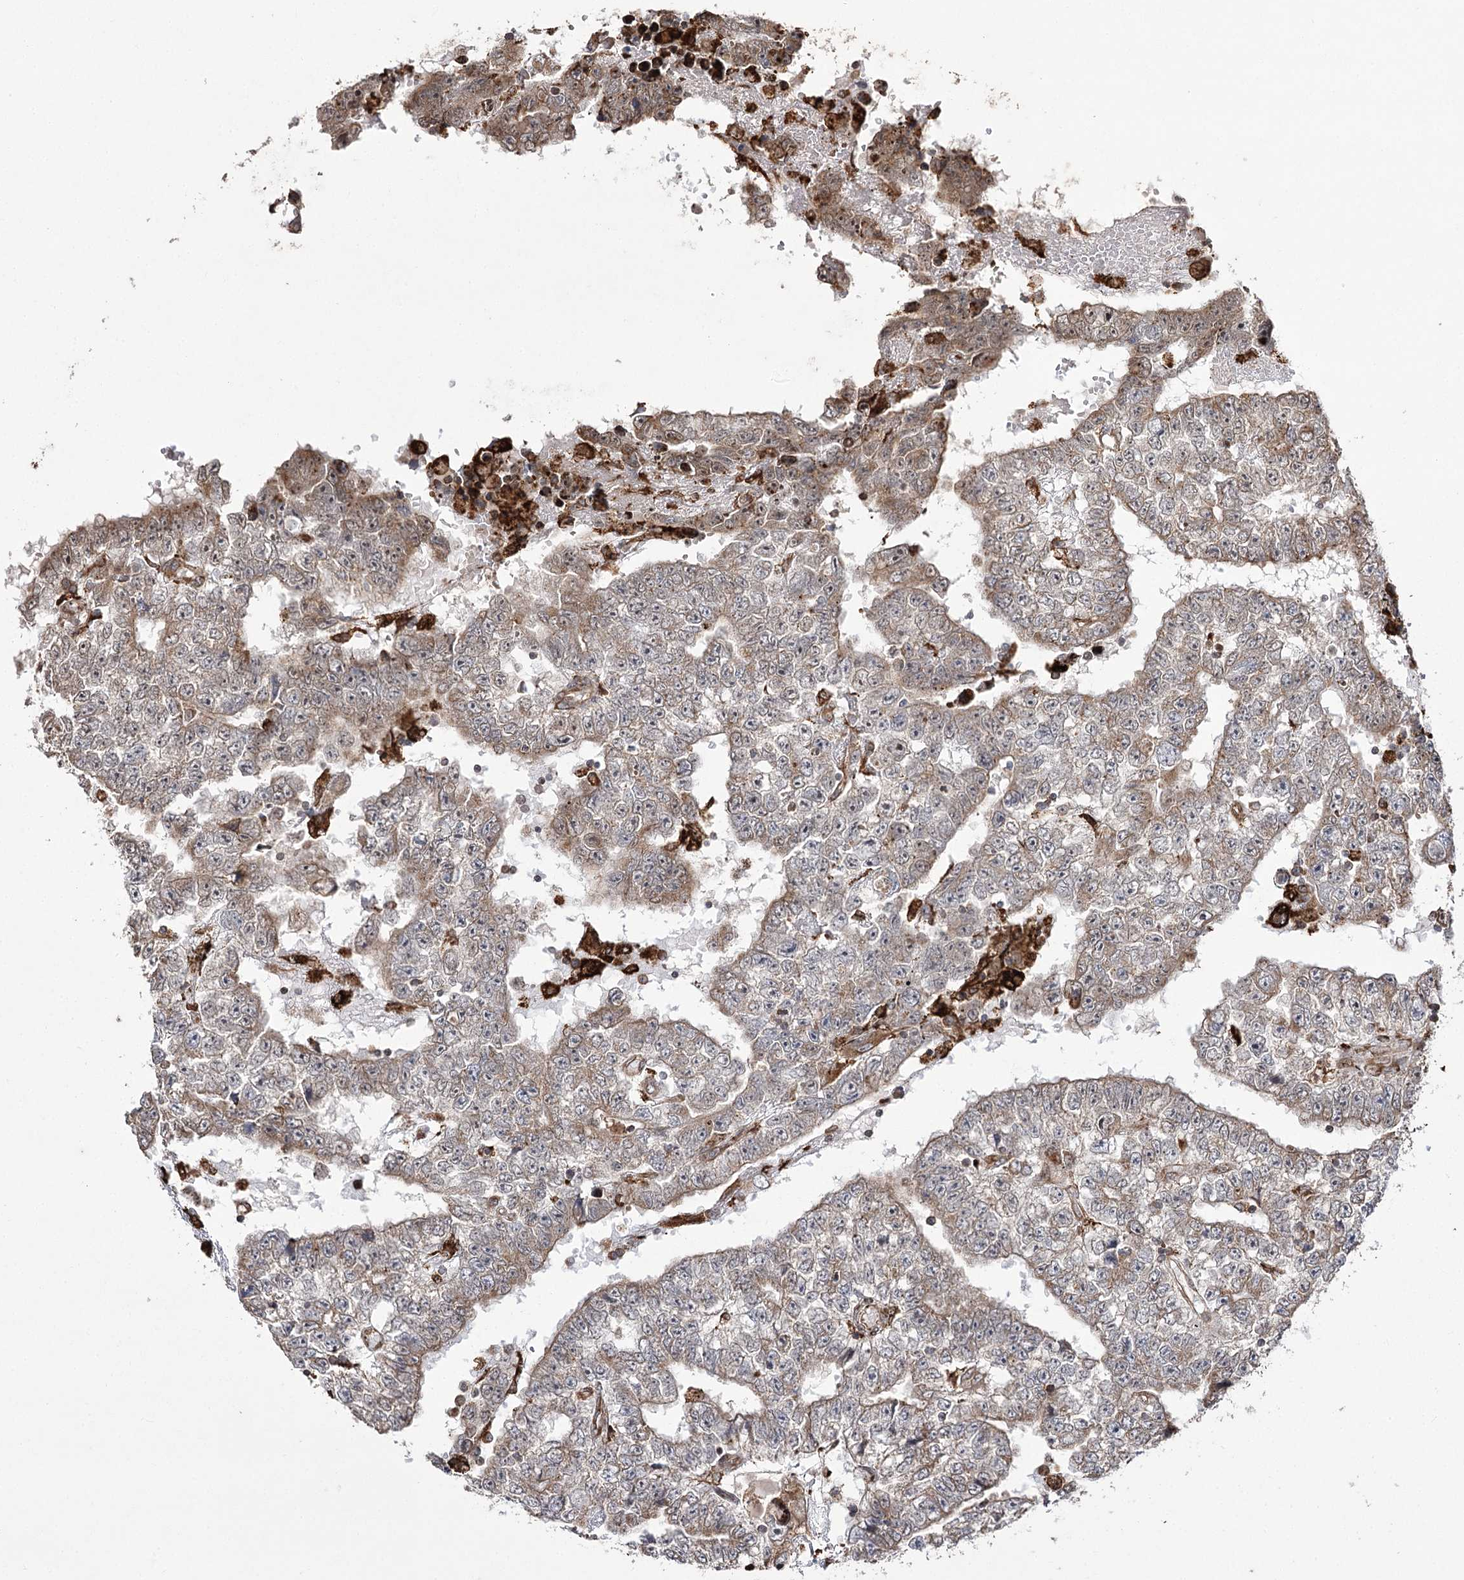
{"staining": {"intensity": "moderate", "quantity": ">75%", "location": "cytoplasmic/membranous,nuclear"}, "tissue": "testis cancer", "cell_type": "Tumor cells", "image_type": "cancer", "snomed": [{"axis": "morphology", "description": "Carcinoma, Embryonal, NOS"}, {"axis": "topography", "description": "Testis"}], "caption": "Protein analysis of testis cancer tissue shows moderate cytoplasmic/membranous and nuclear positivity in approximately >75% of tumor cells.", "gene": "FANCL", "patient": {"sex": "male", "age": 25}}